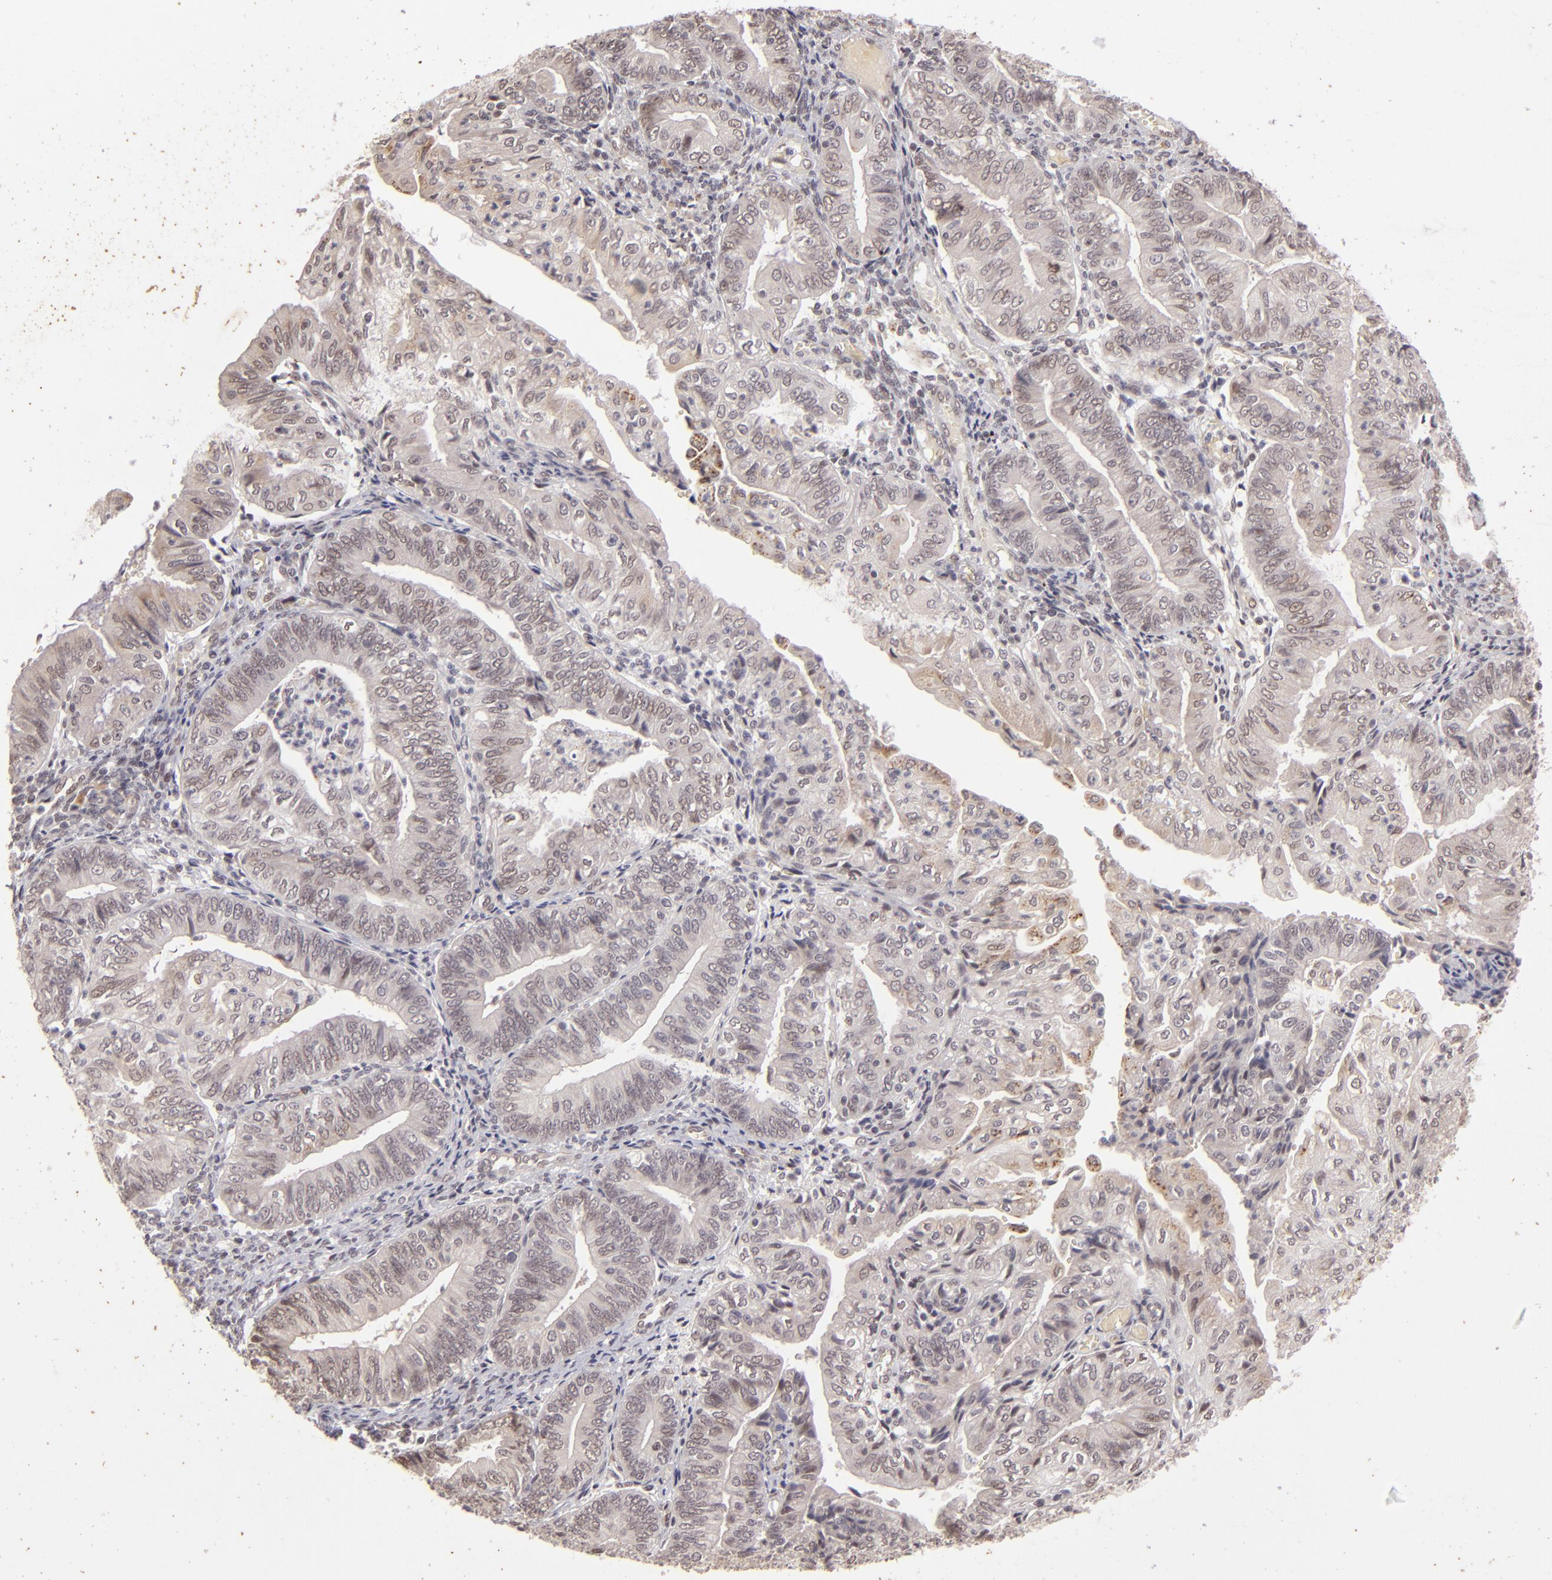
{"staining": {"intensity": "negative", "quantity": "none", "location": "none"}, "tissue": "endometrial cancer", "cell_type": "Tumor cells", "image_type": "cancer", "snomed": [{"axis": "morphology", "description": "Adenocarcinoma, NOS"}, {"axis": "topography", "description": "Endometrium"}], "caption": "IHC of human adenocarcinoma (endometrial) demonstrates no staining in tumor cells. (DAB (3,3'-diaminobenzidine) IHC with hematoxylin counter stain).", "gene": "DFFA", "patient": {"sex": "female", "age": 55}}